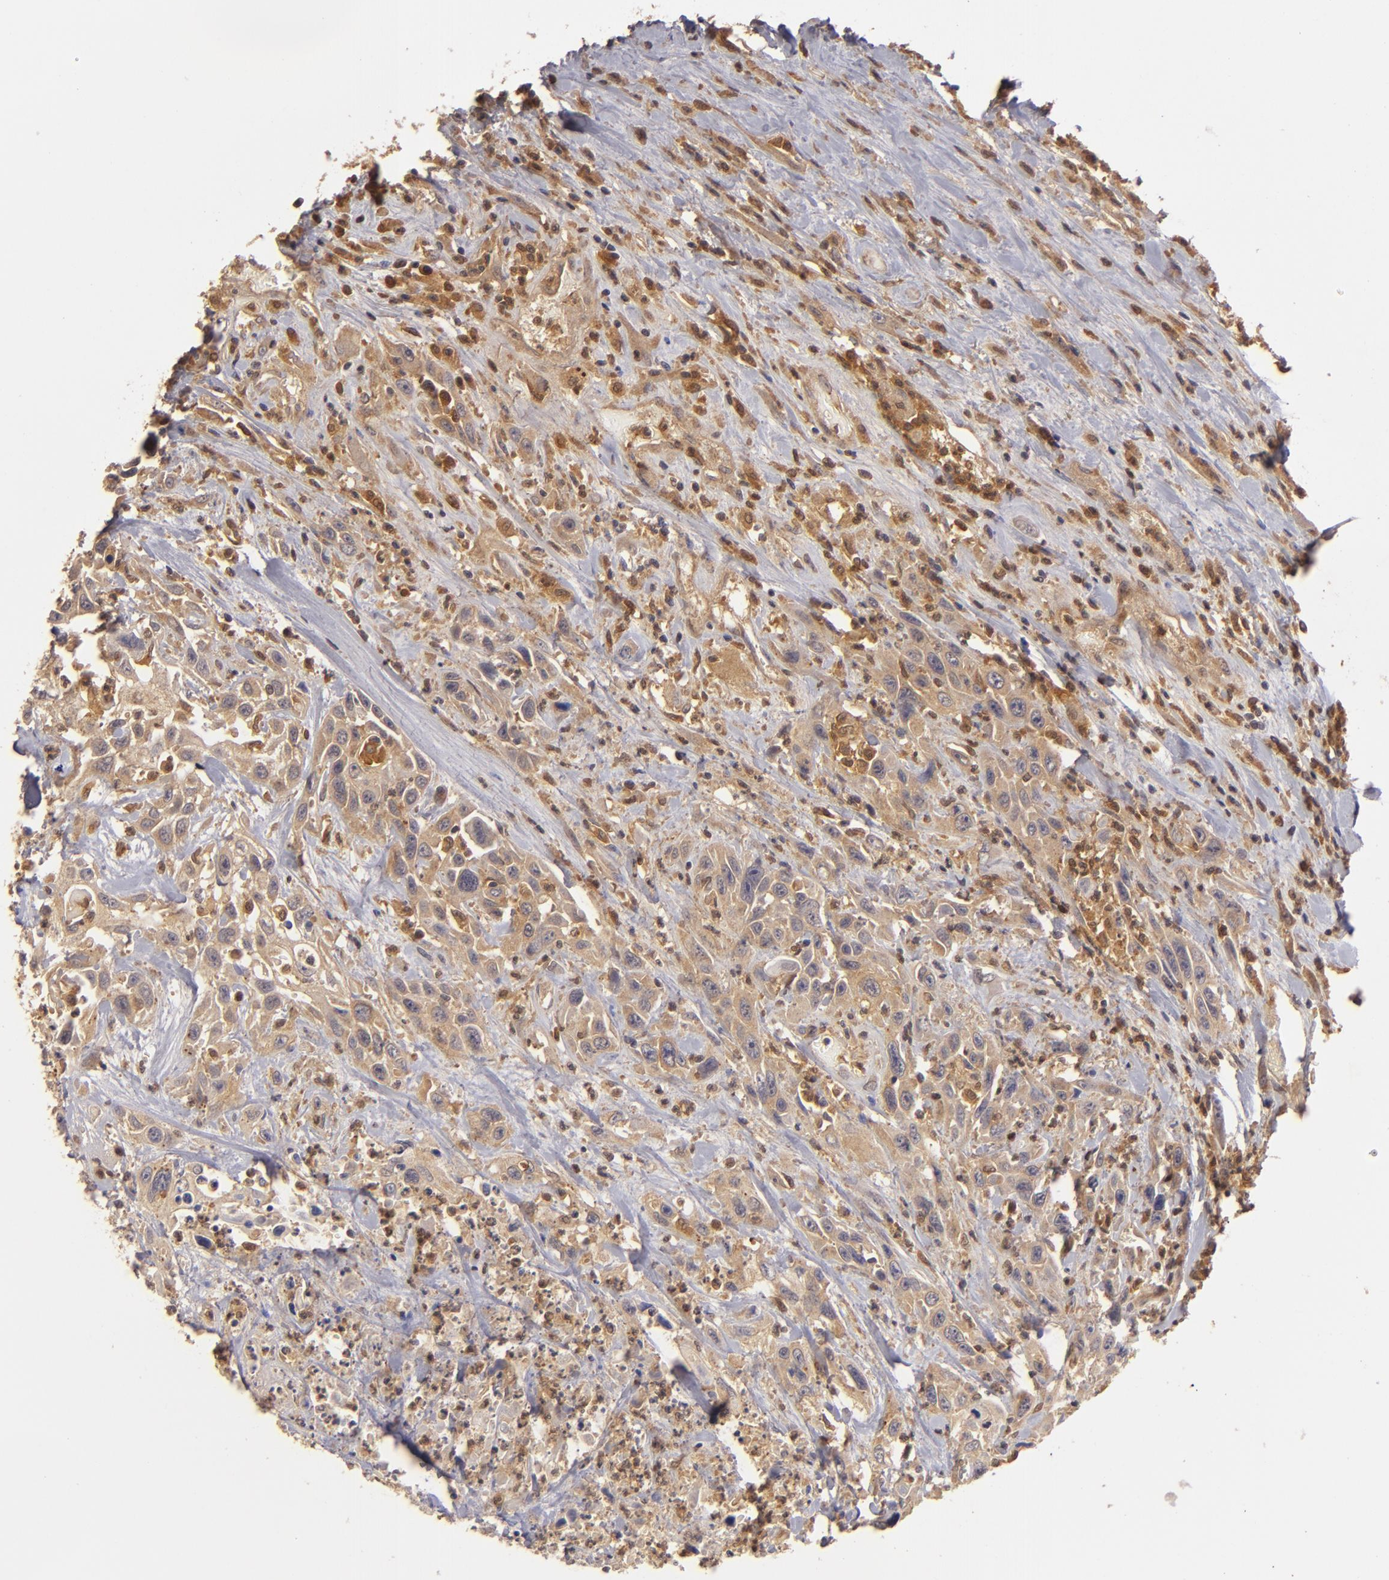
{"staining": {"intensity": "moderate", "quantity": ">75%", "location": "cytoplasmic/membranous"}, "tissue": "urothelial cancer", "cell_type": "Tumor cells", "image_type": "cancer", "snomed": [{"axis": "morphology", "description": "Urothelial carcinoma, High grade"}, {"axis": "topography", "description": "Urinary bladder"}], "caption": "IHC (DAB (3,3'-diaminobenzidine)) staining of urothelial cancer displays moderate cytoplasmic/membranous protein expression in about >75% of tumor cells. (DAB IHC, brown staining for protein, blue staining for nuclei).", "gene": "PRKCD", "patient": {"sex": "female", "age": 84}}